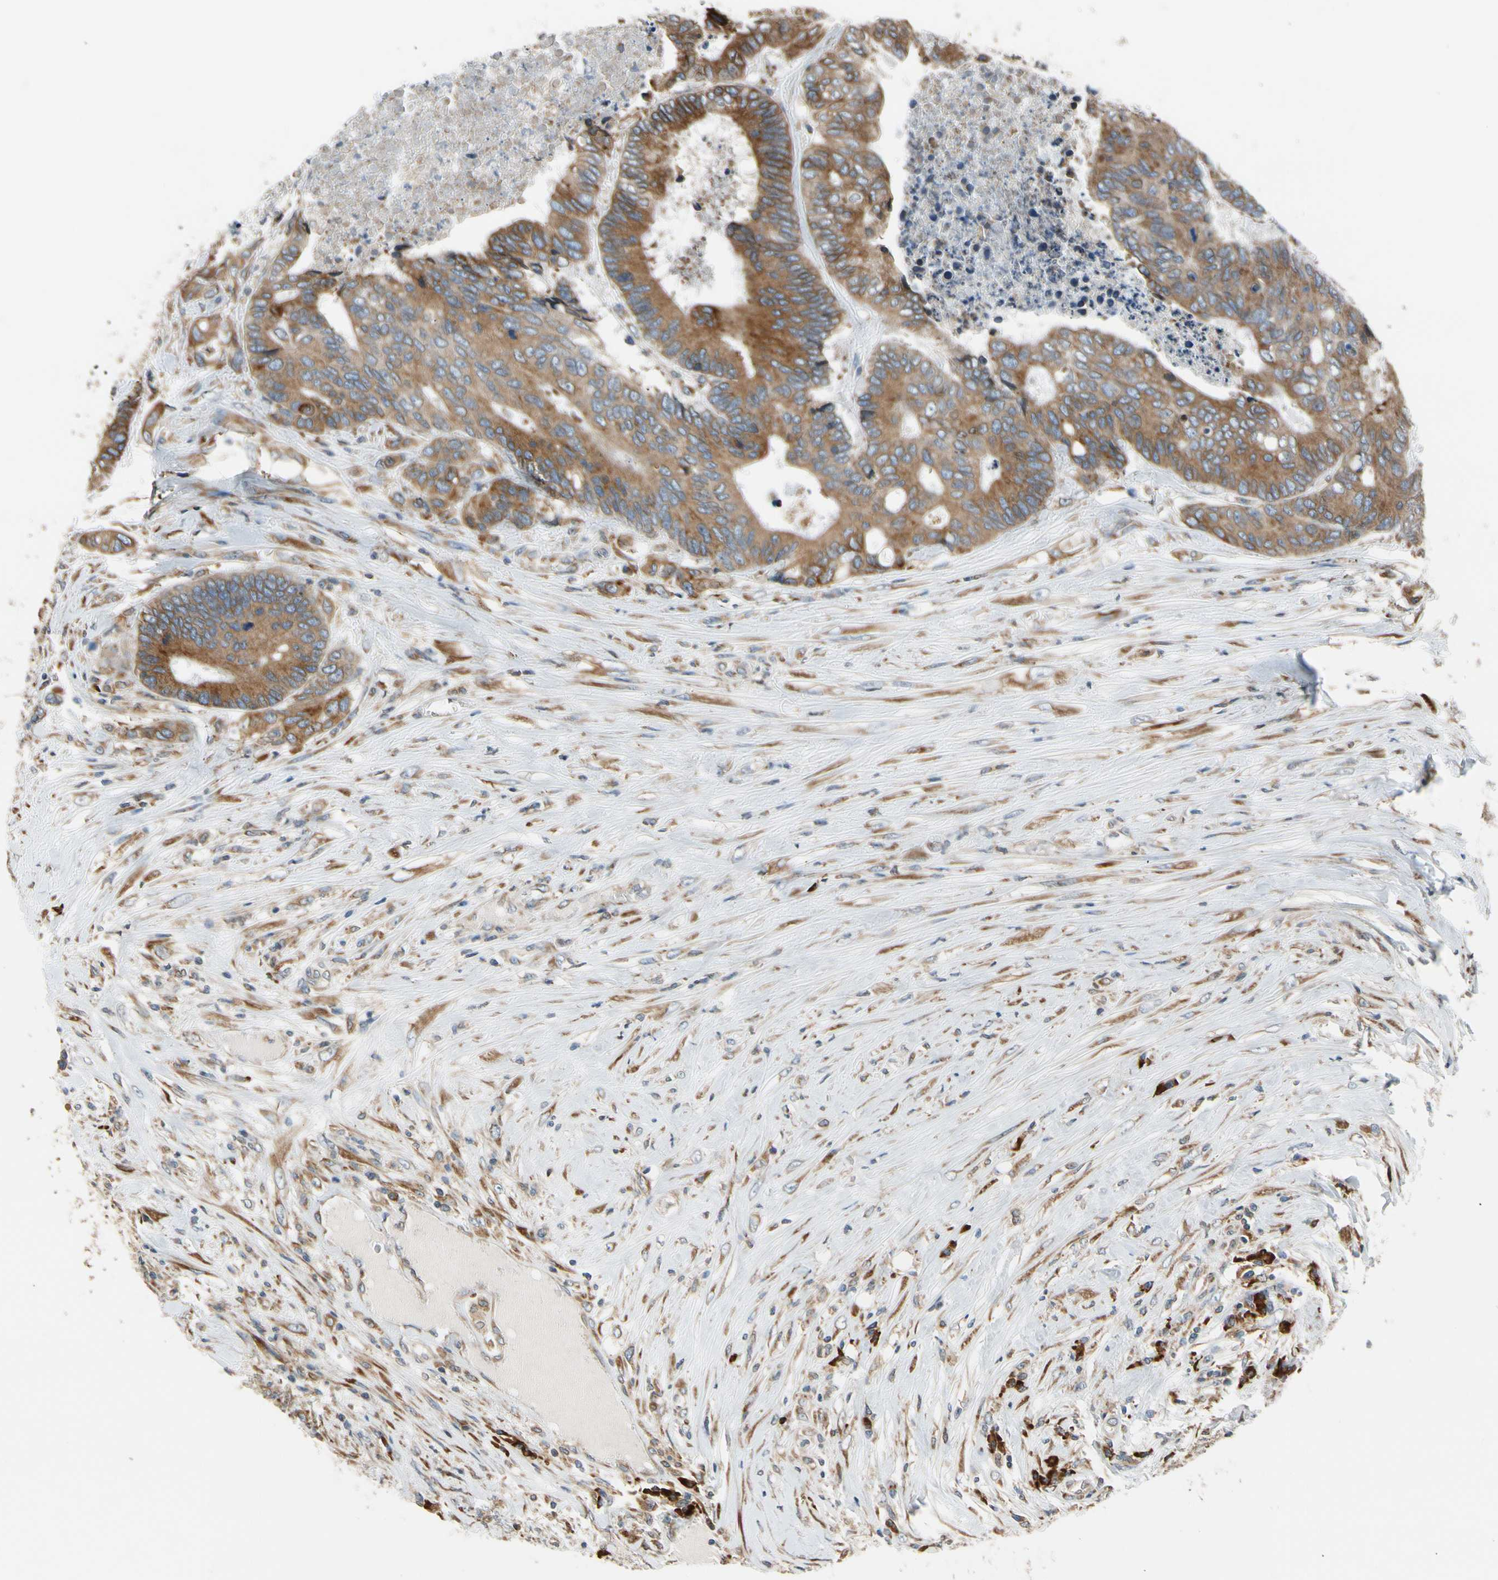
{"staining": {"intensity": "strong", "quantity": ">75%", "location": "cytoplasmic/membranous"}, "tissue": "colorectal cancer", "cell_type": "Tumor cells", "image_type": "cancer", "snomed": [{"axis": "morphology", "description": "Adenocarcinoma, NOS"}, {"axis": "topography", "description": "Rectum"}], "caption": "High-power microscopy captured an immunohistochemistry photomicrograph of adenocarcinoma (colorectal), revealing strong cytoplasmic/membranous staining in approximately >75% of tumor cells. The staining is performed using DAB brown chromogen to label protein expression. The nuclei are counter-stained blue using hematoxylin.", "gene": "RPN2", "patient": {"sex": "male", "age": 55}}